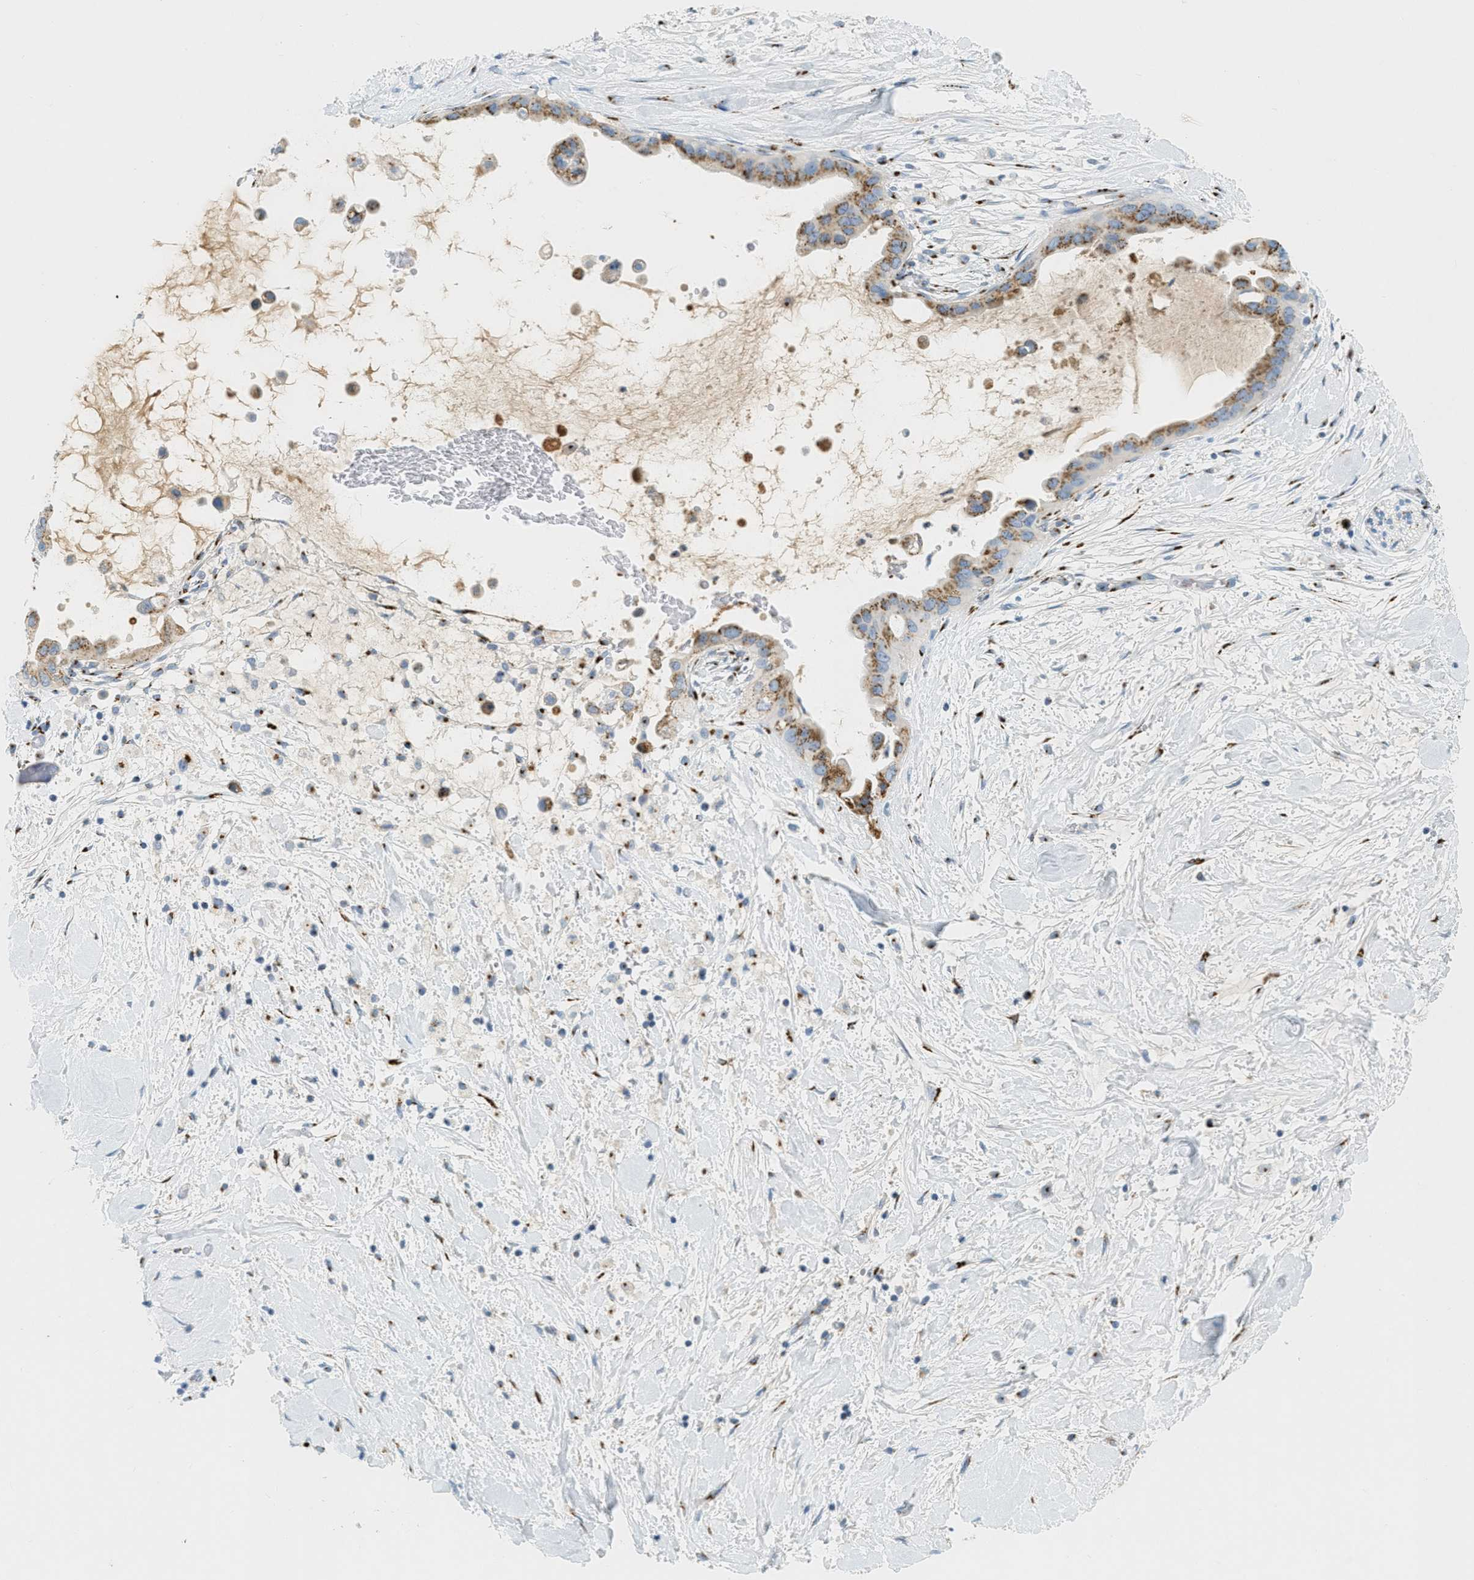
{"staining": {"intensity": "moderate", "quantity": "25%-75%", "location": "cytoplasmic/membranous"}, "tissue": "pancreatic cancer", "cell_type": "Tumor cells", "image_type": "cancer", "snomed": [{"axis": "morphology", "description": "Adenocarcinoma, NOS"}, {"axis": "topography", "description": "Pancreas"}], "caption": "Tumor cells reveal medium levels of moderate cytoplasmic/membranous positivity in approximately 25%-75% of cells in adenocarcinoma (pancreatic).", "gene": "ENTPD4", "patient": {"sex": "male", "age": 55}}